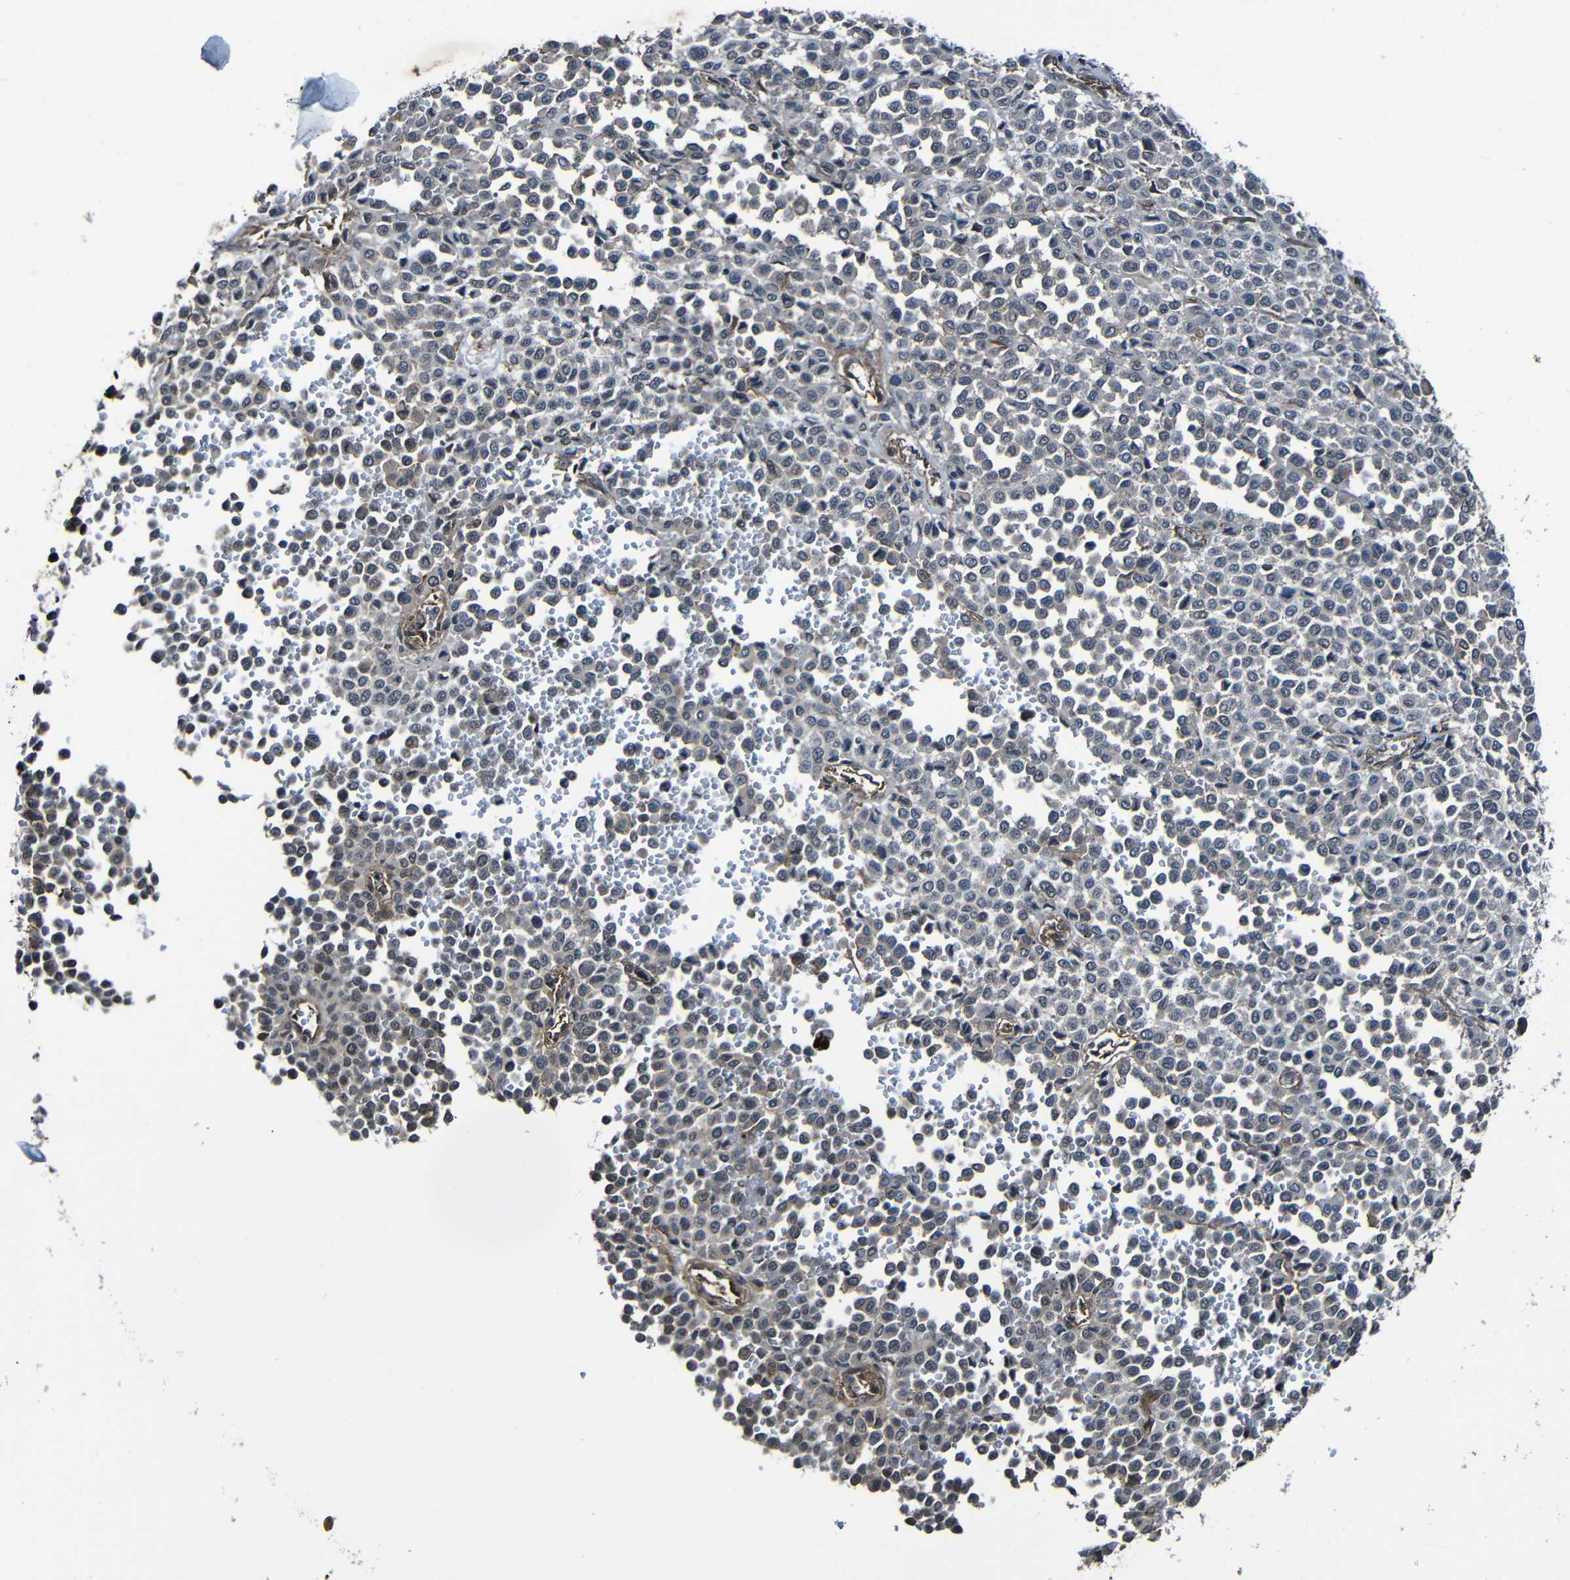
{"staining": {"intensity": "negative", "quantity": "none", "location": "none"}, "tissue": "melanoma", "cell_type": "Tumor cells", "image_type": "cancer", "snomed": [{"axis": "morphology", "description": "Malignant melanoma, Metastatic site"}, {"axis": "topography", "description": "Pancreas"}], "caption": "Tumor cells are negative for protein expression in human malignant melanoma (metastatic site). The staining was performed using DAB (3,3'-diaminobenzidine) to visualize the protein expression in brown, while the nuclei were stained in blue with hematoxylin (Magnification: 20x).", "gene": "LGR5", "patient": {"sex": "female", "age": 30}}